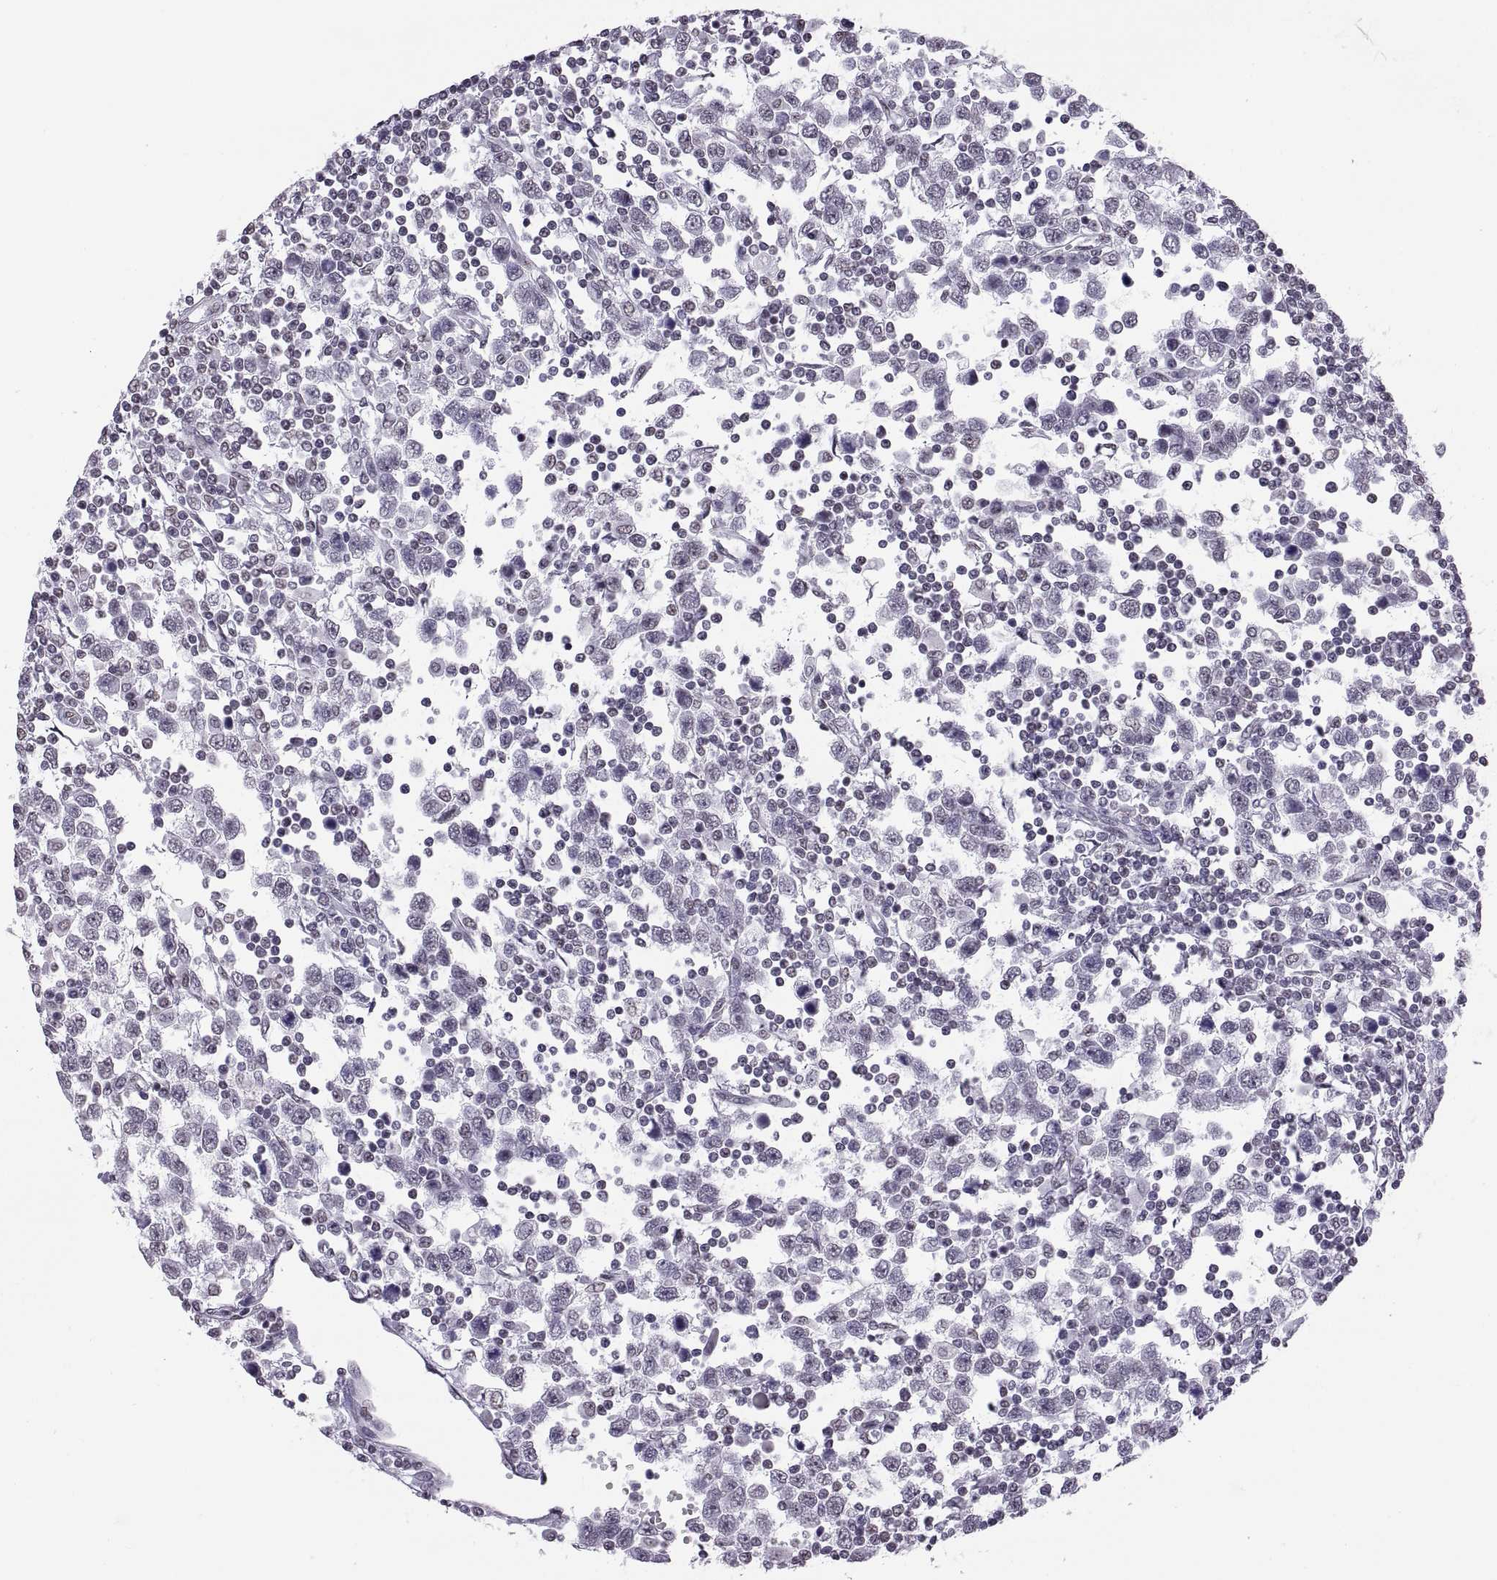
{"staining": {"intensity": "negative", "quantity": "none", "location": "none"}, "tissue": "testis cancer", "cell_type": "Tumor cells", "image_type": "cancer", "snomed": [{"axis": "morphology", "description": "Seminoma, NOS"}, {"axis": "topography", "description": "Testis"}], "caption": "Photomicrograph shows no protein expression in tumor cells of testis cancer (seminoma) tissue.", "gene": "CARTPT", "patient": {"sex": "male", "age": 34}}